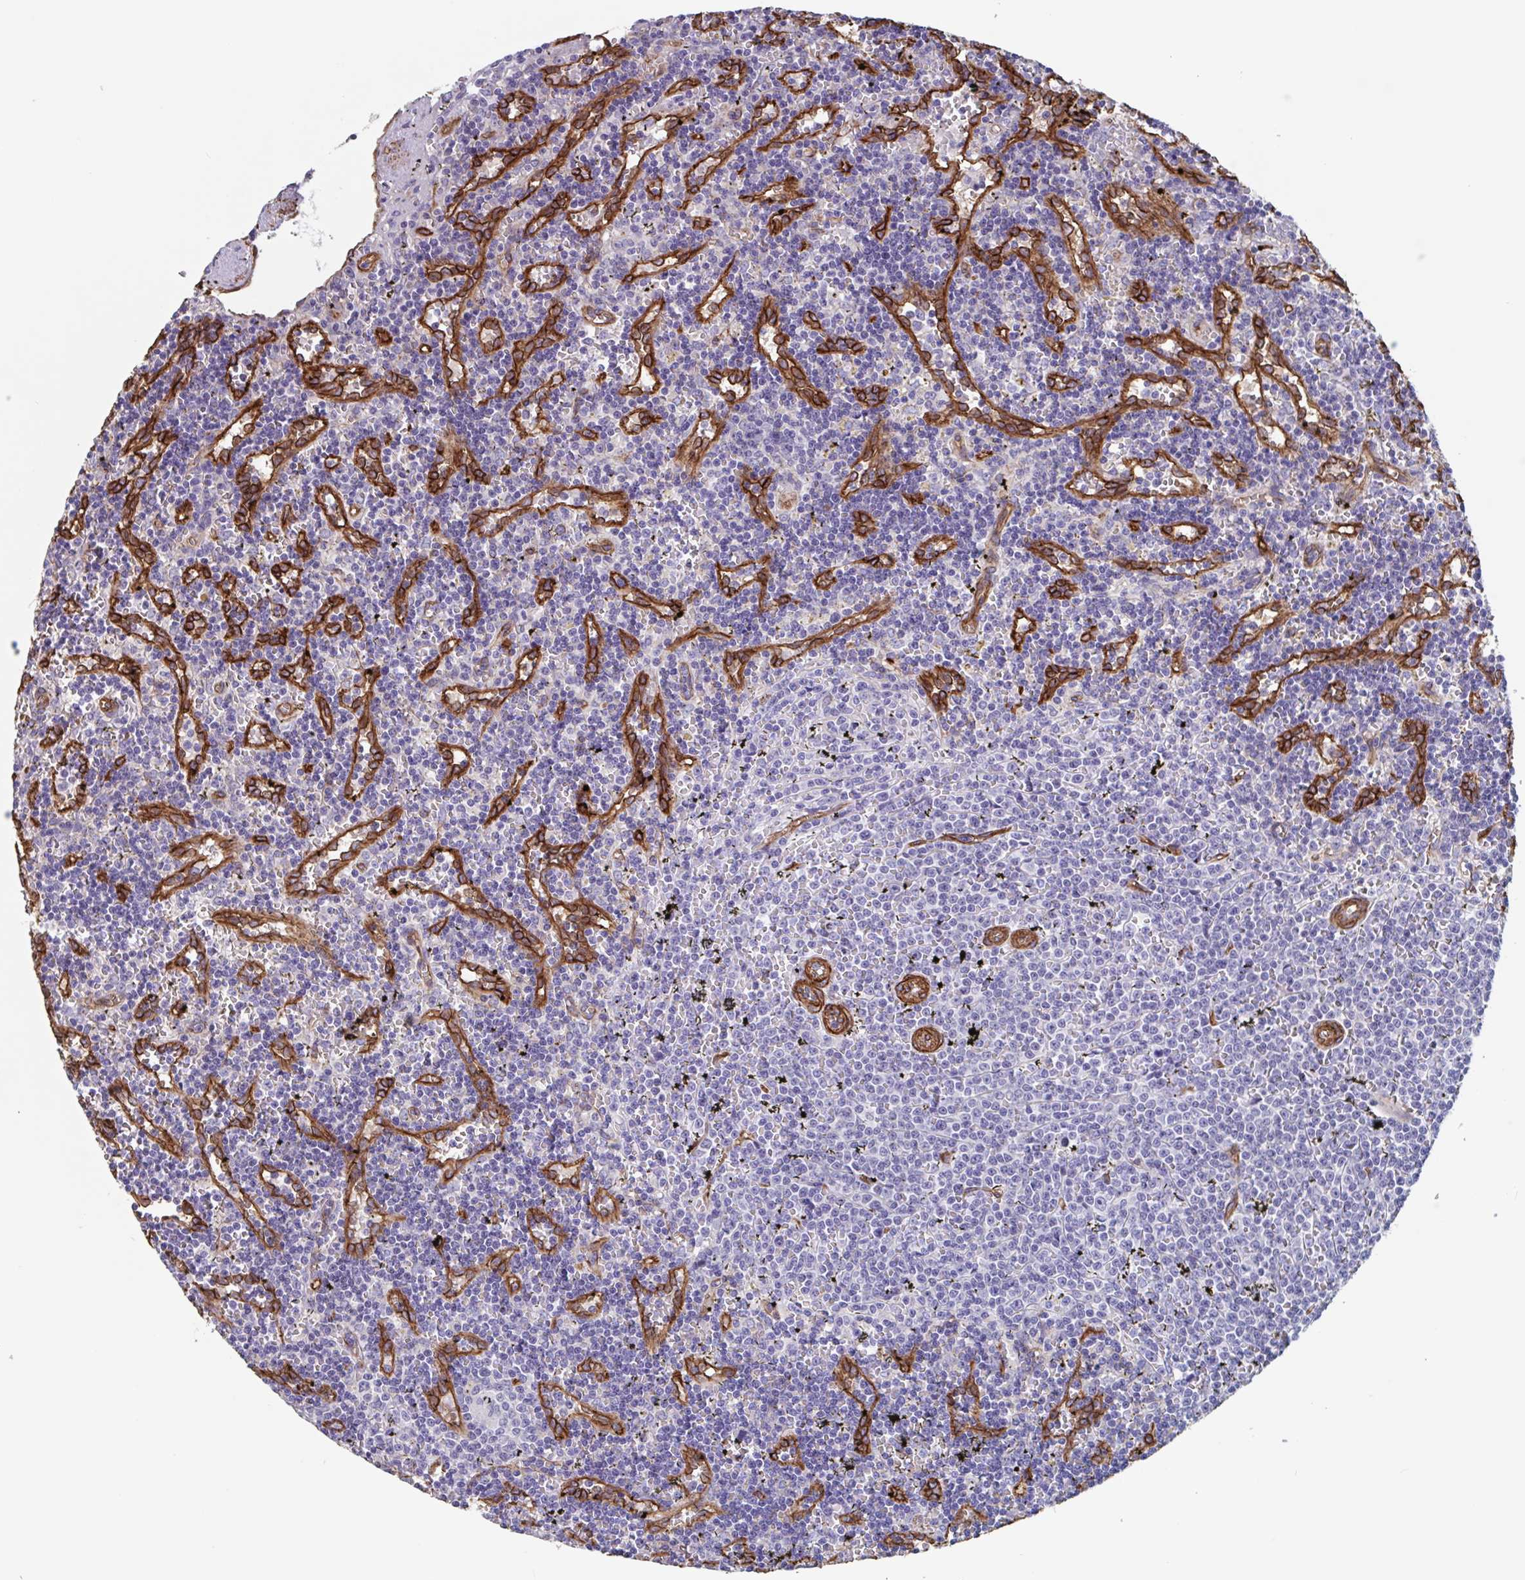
{"staining": {"intensity": "negative", "quantity": "none", "location": "none"}, "tissue": "lymphoma", "cell_type": "Tumor cells", "image_type": "cancer", "snomed": [{"axis": "morphology", "description": "Malignant lymphoma, non-Hodgkin's type, Low grade"}, {"axis": "topography", "description": "Spleen"}], "caption": "A high-resolution photomicrograph shows IHC staining of lymphoma, which reveals no significant staining in tumor cells.", "gene": "CITED4", "patient": {"sex": "male", "age": 60}}